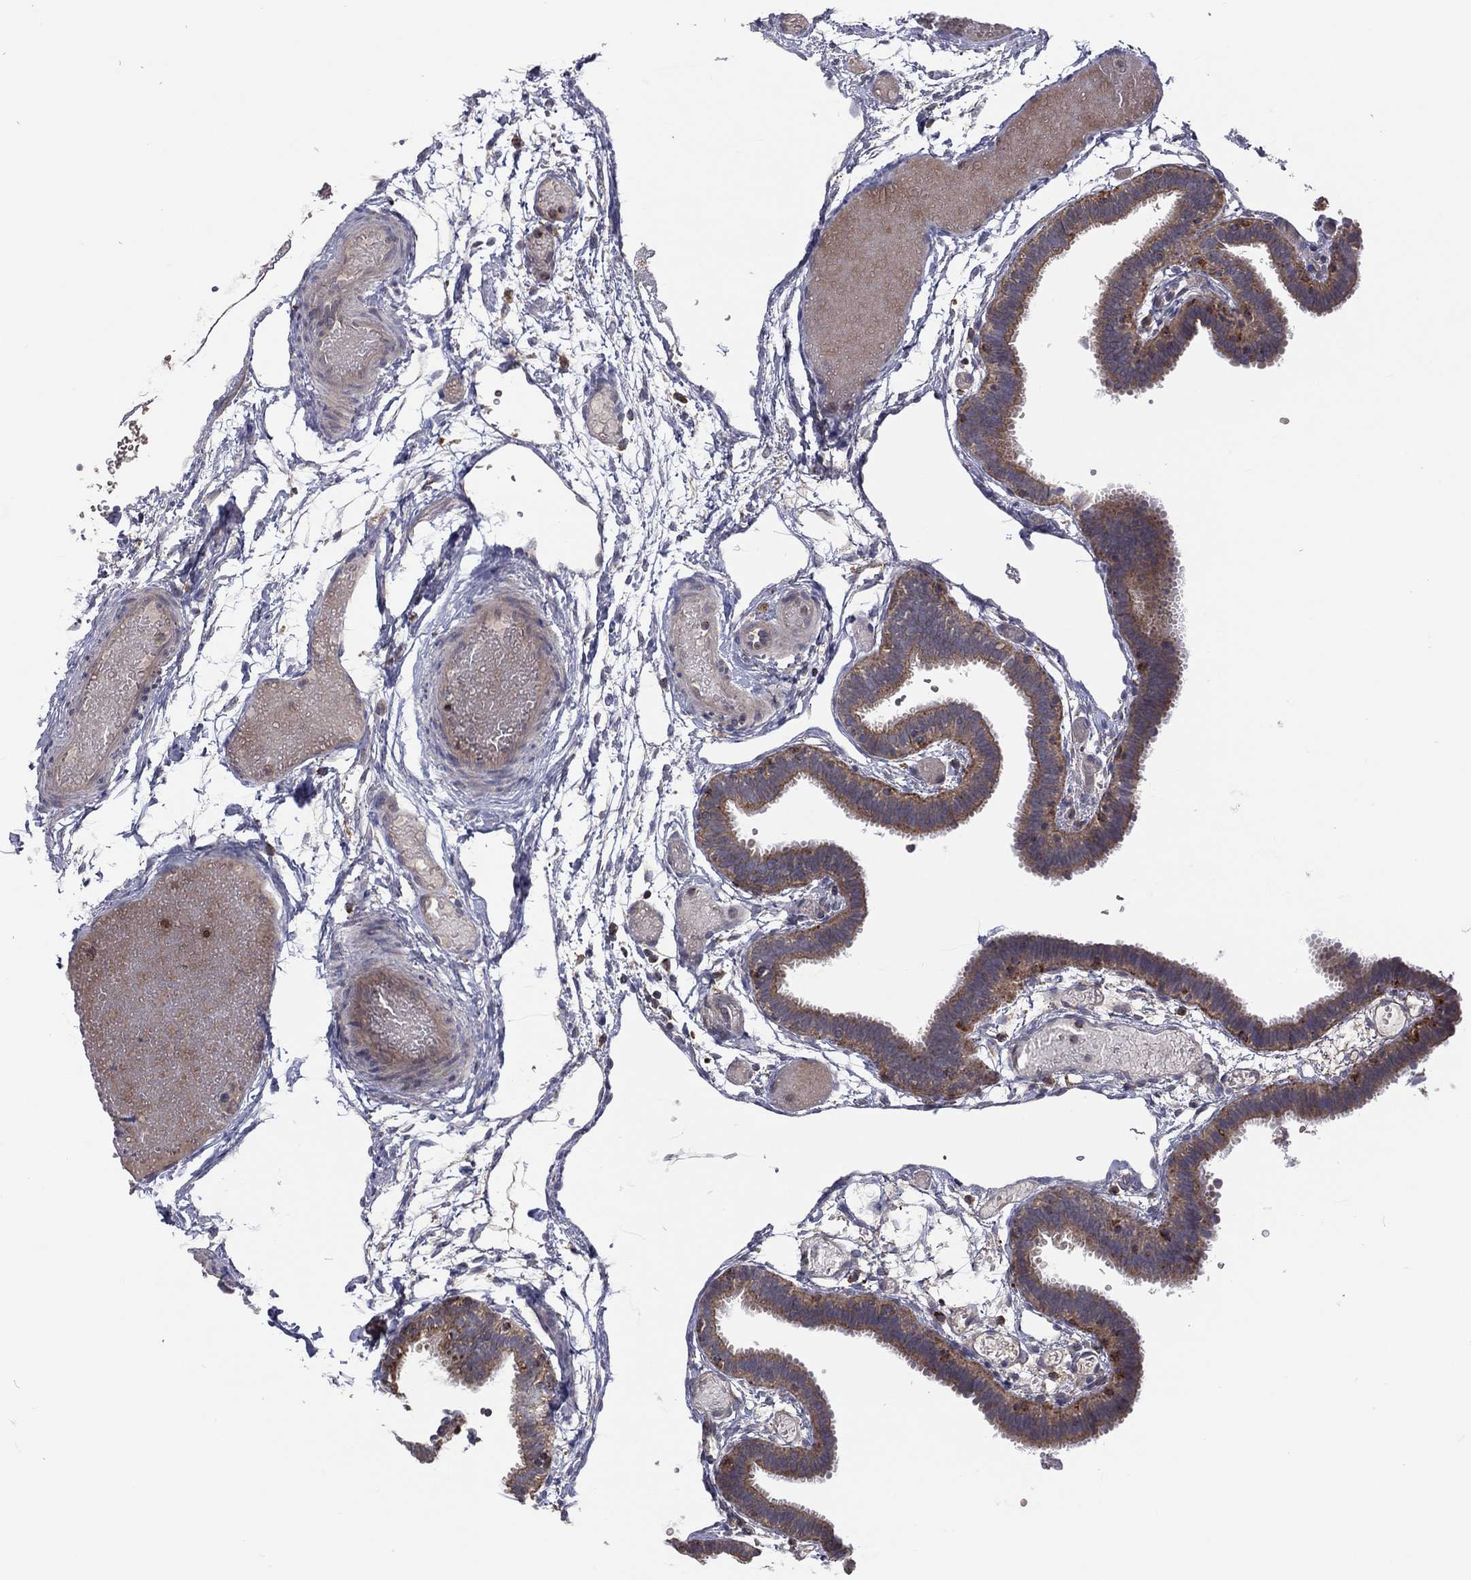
{"staining": {"intensity": "moderate", "quantity": "25%-75%", "location": "cytoplasmic/membranous"}, "tissue": "fallopian tube", "cell_type": "Glandular cells", "image_type": "normal", "snomed": [{"axis": "morphology", "description": "Normal tissue, NOS"}, {"axis": "topography", "description": "Fallopian tube"}], "caption": "Immunohistochemical staining of unremarkable human fallopian tube reveals moderate cytoplasmic/membranous protein expression in approximately 25%-75% of glandular cells.", "gene": "STARD3", "patient": {"sex": "female", "age": 37}}